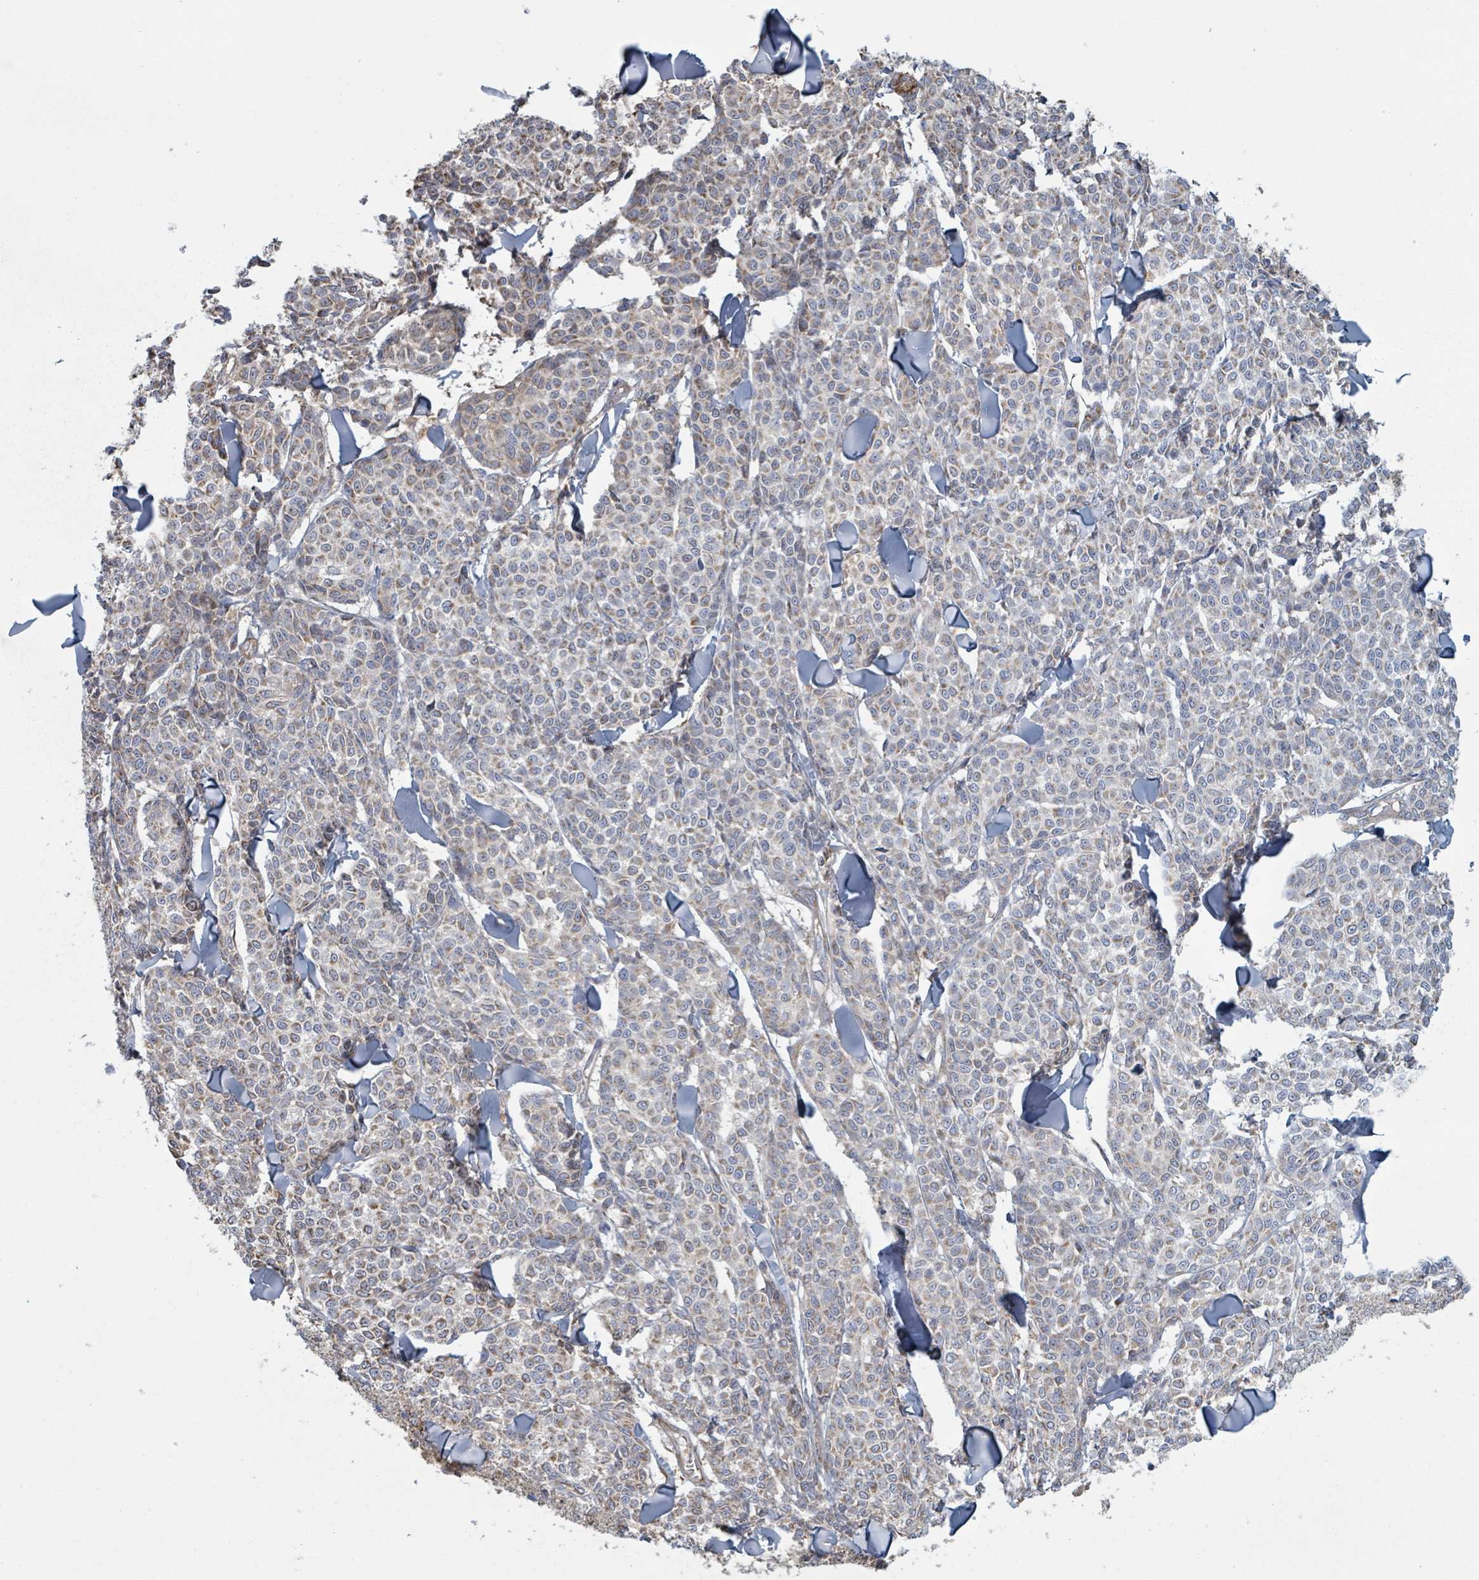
{"staining": {"intensity": "weak", "quantity": "25%-75%", "location": "cytoplasmic/membranous"}, "tissue": "melanoma", "cell_type": "Tumor cells", "image_type": "cancer", "snomed": [{"axis": "morphology", "description": "Malignant melanoma, NOS"}, {"axis": "topography", "description": "Skin"}], "caption": "IHC of human malignant melanoma exhibits low levels of weak cytoplasmic/membranous staining in approximately 25%-75% of tumor cells.", "gene": "ADCK1", "patient": {"sex": "male", "age": 46}}